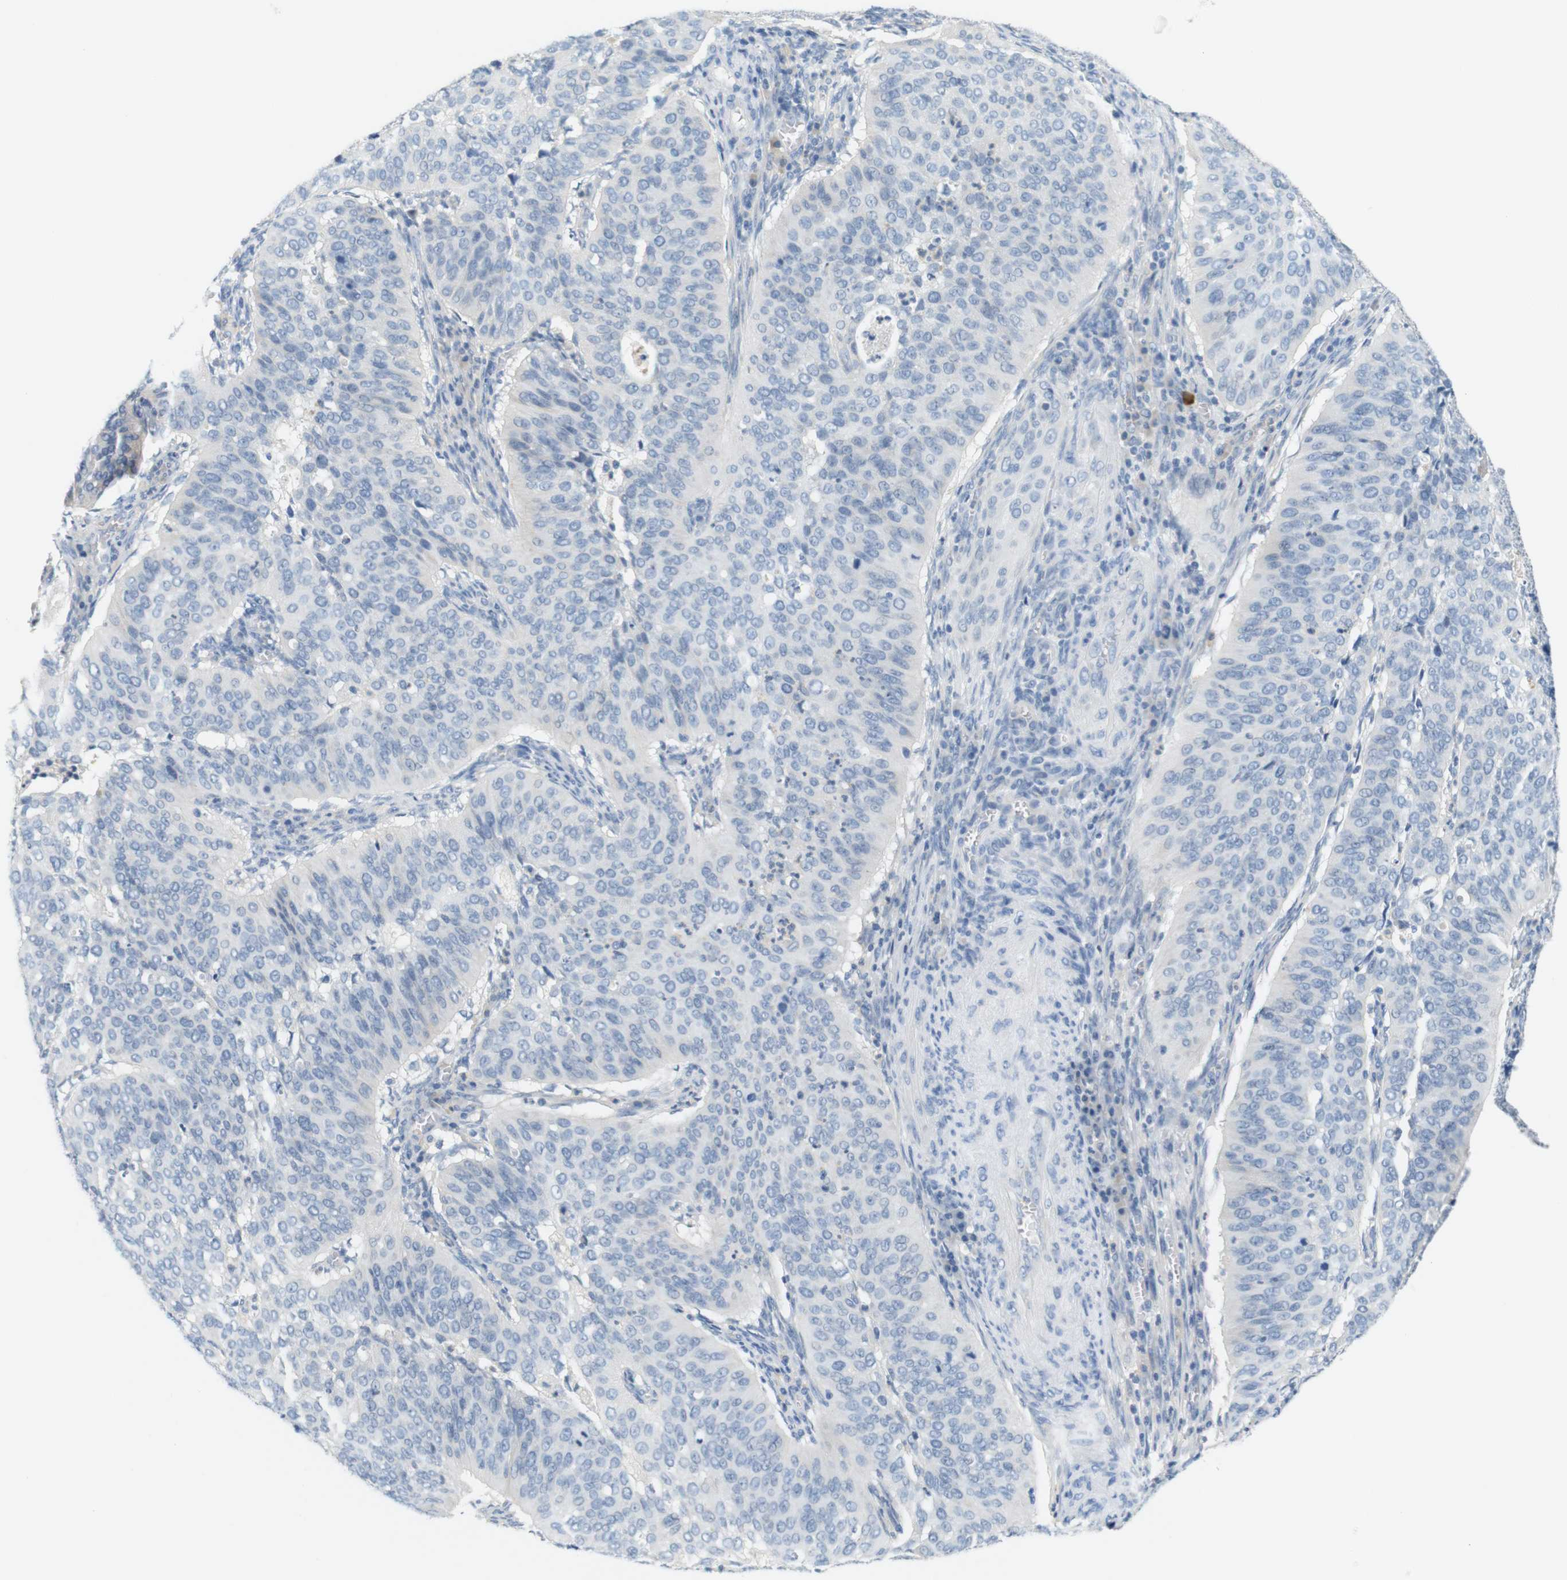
{"staining": {"intensity": "negative", "quantity": "none", "location": "none"}, "tissue": "cervical cancer", "cell_type": "Tumor cells", "image_type": "cancer", "snomed": [{"axis": "morphology", "description": "Normal tissue, NOS"}, {"axis": "morphology", "description": "Squamous cell carcinoma, NOS"}, {"axis": "topography", "description": "Cervix"}], "caption": "This micrograph is of cervical cancer stained with immunohistochemistry to label a protein in brown with the nuclei are counter-stained blue. There is no expression in tumor cells. The staining is performed using DAB brown chromogen with nuclei counter-stained in using hematoxylin.", "gene": "LRRK2", "patient": {"sex": "female", "age": 39}}